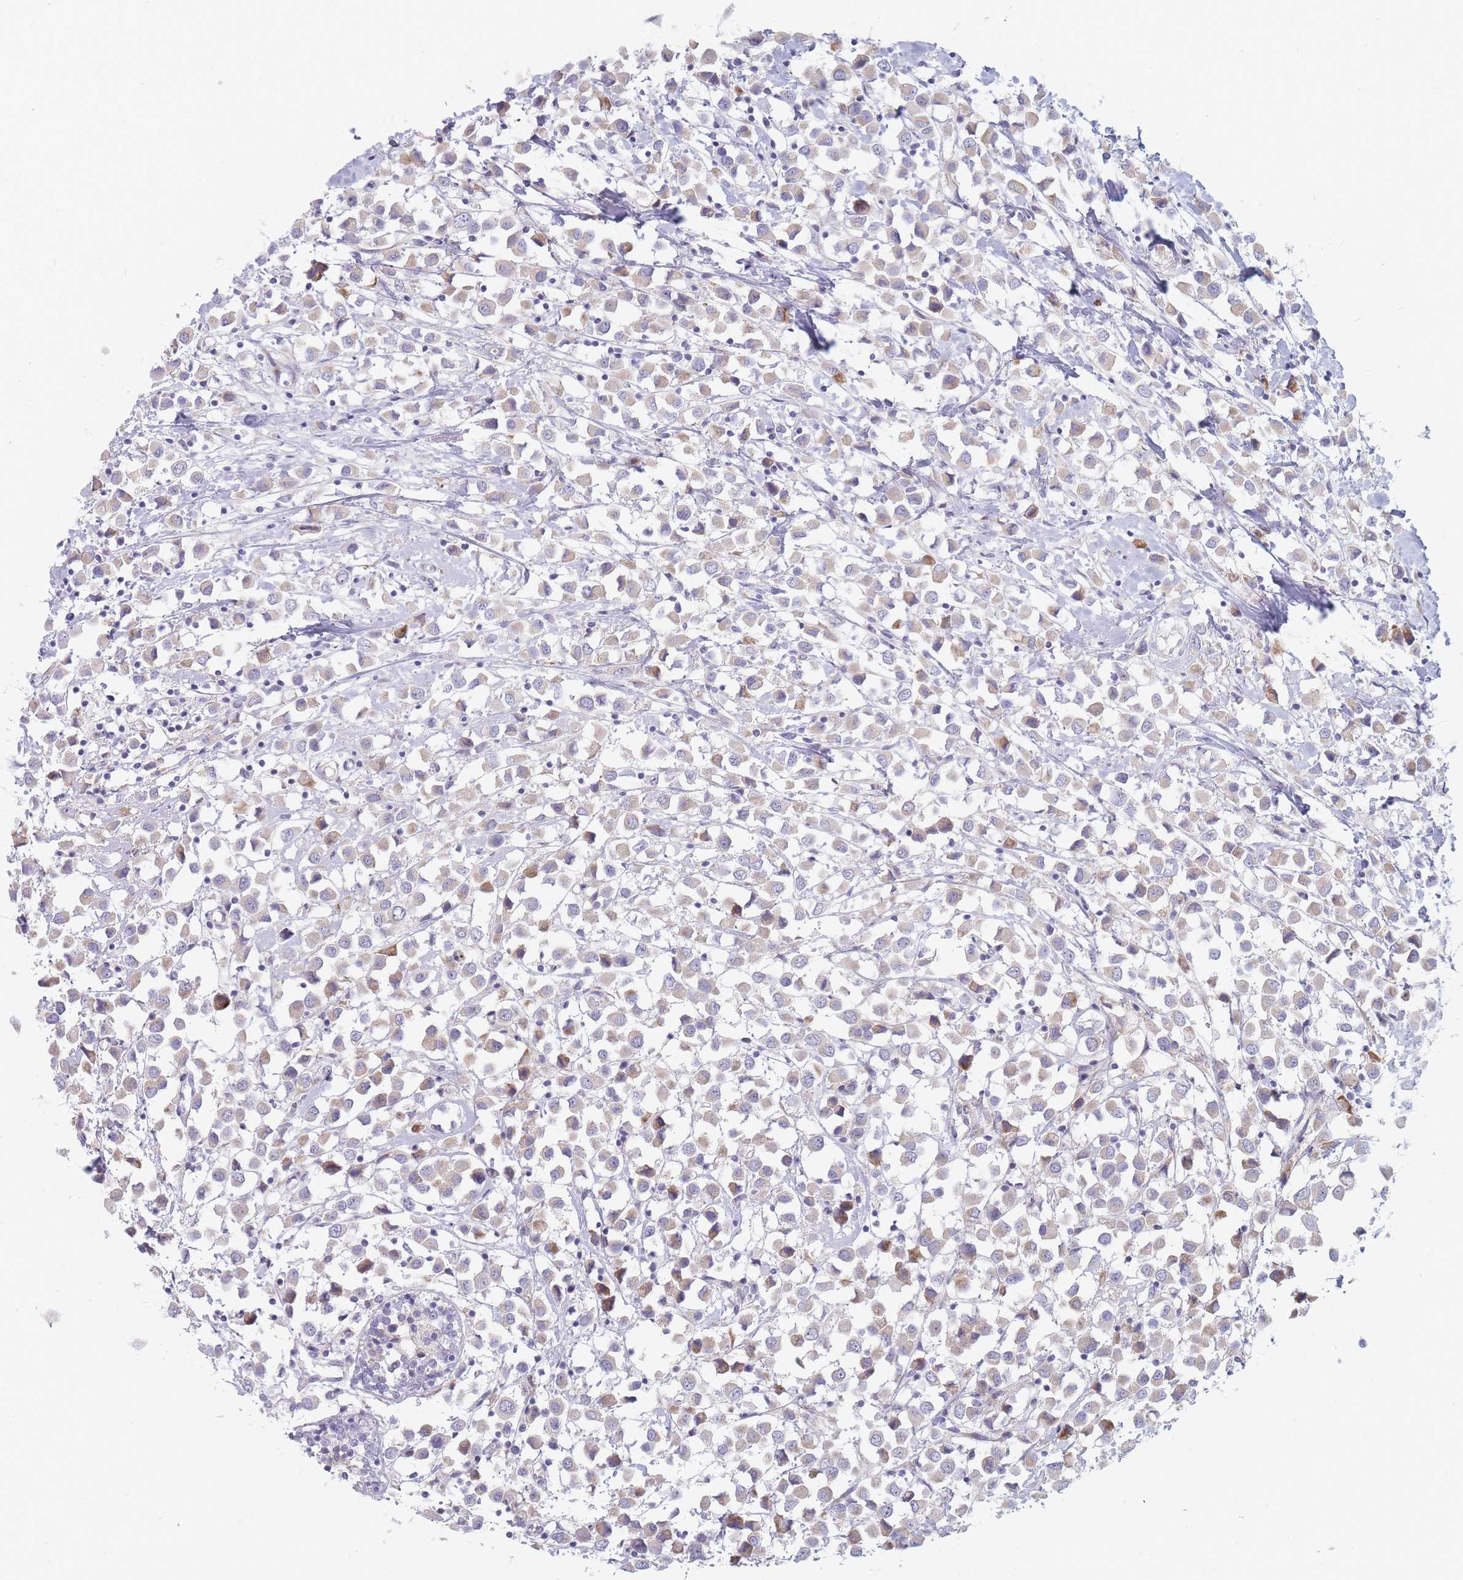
{"staining": {"intensity": "weak", "quantity": "<25%", "location": "cytoplasmic/membranous"}, "tissue": "breast cancer", "cell_type": "Tumor cells", "image_type": "cancer", "snomed": [{"axis": "morphology", "description": "Duct carcinoma"}, {"axis": "topography", "description": "Breast"}], "caption": "This is an immunohistochemistry (IHC) histopathology image of breast invasive ductal carcinoma. There is no positivity in tumor cells.", "gene": "SPATS1", "patient": {"sex": "female", "age": 61}}